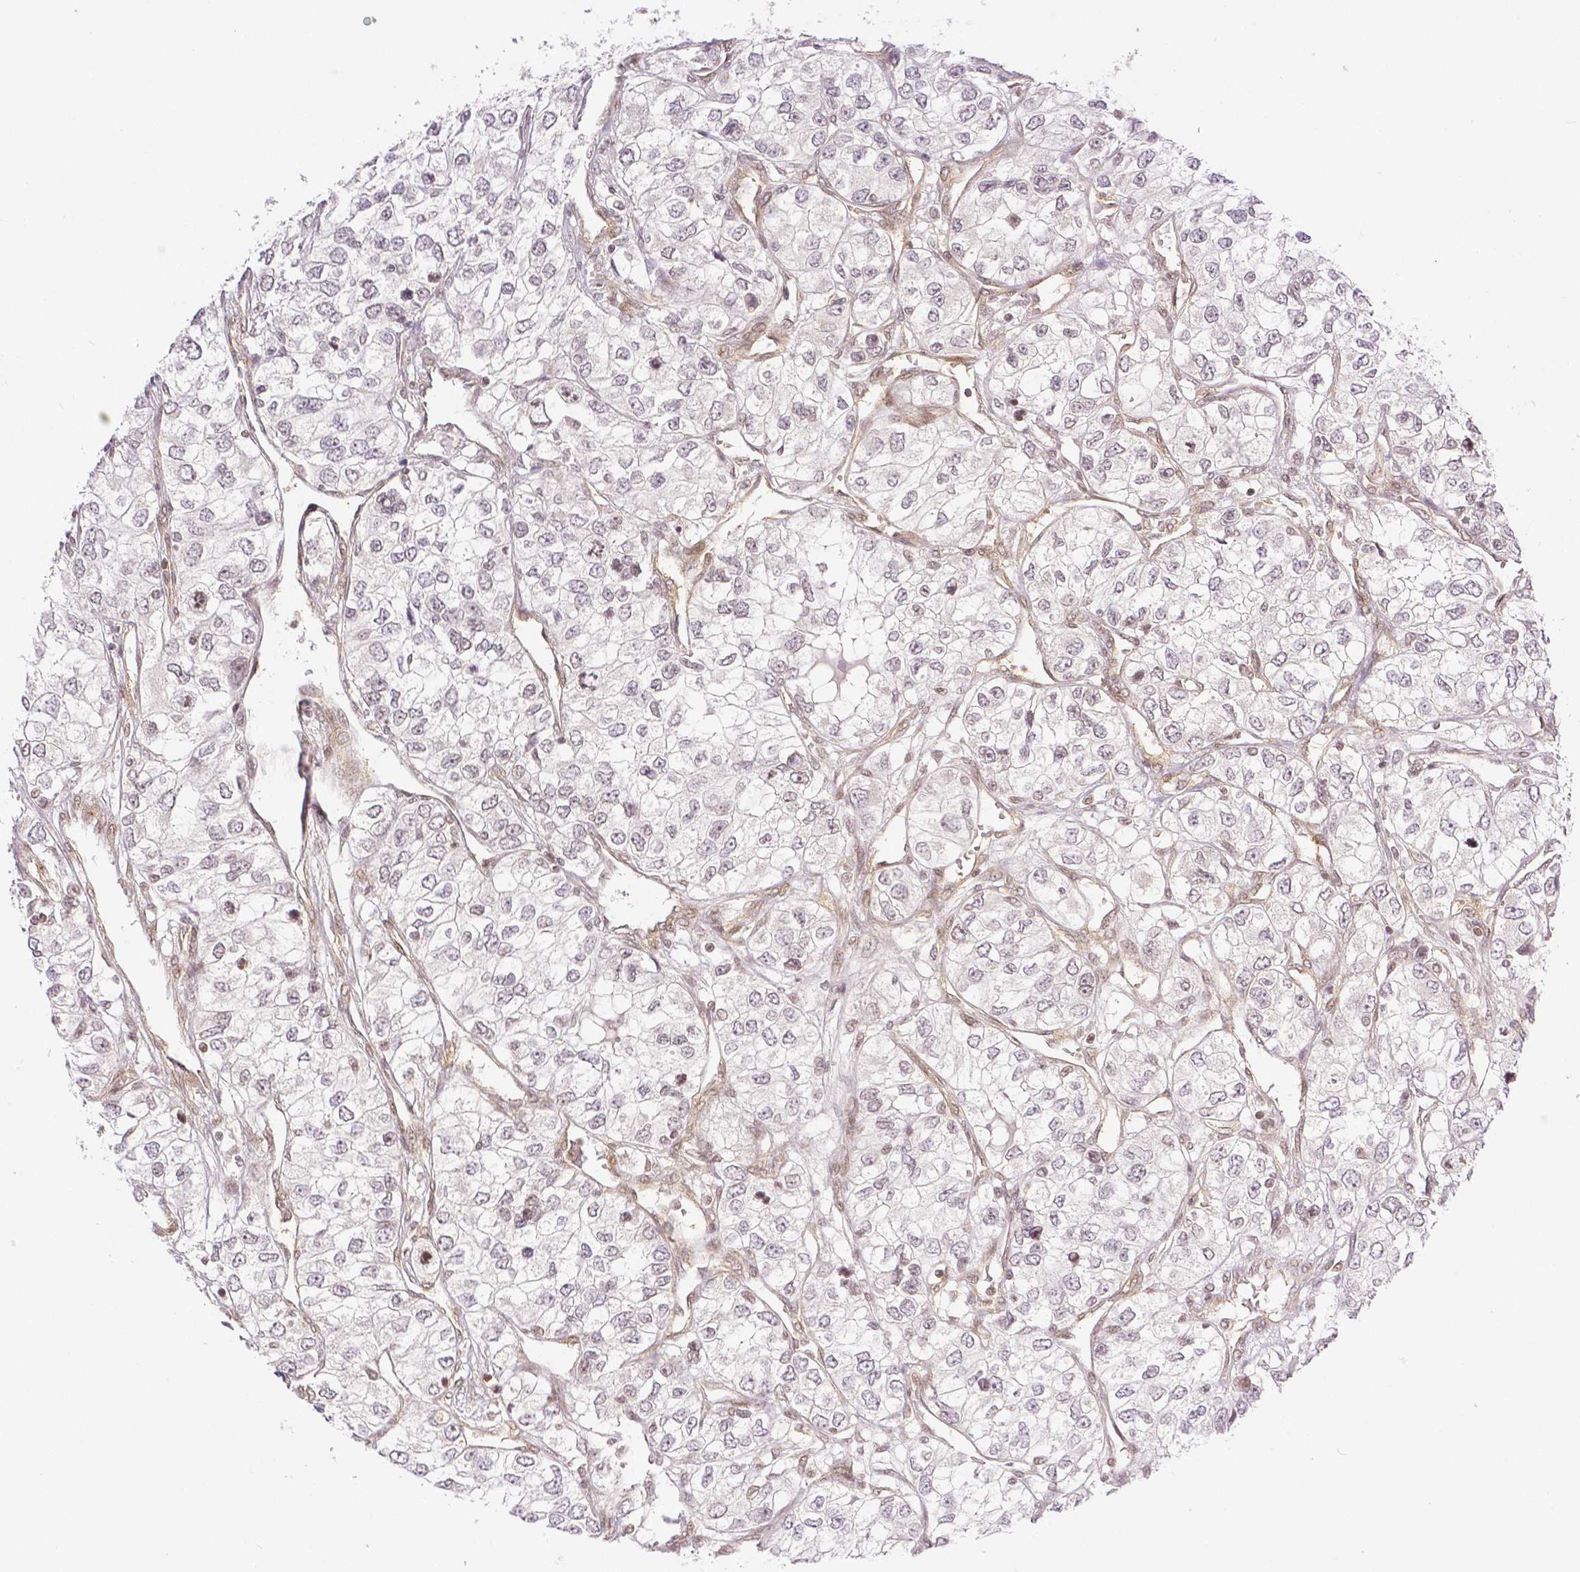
{"staining": {"intensity": "negative", "quantity": "none", "location": "none"}, "tissue": "renal cancer", "cell_type": "Tumor cells", "image_type": "cancer", "snomed": [{"axis": "morphology", "description": "Adenocarcinoma, NOS"}, {"axis": "topography", "description": "Kidney"}], "caption": "Protein analysis of renal adenocarcinoma demonstrates no significant positivity in tumor cells.", "gene": "THY1", "patient": {"sex": "female", "age": 59}}